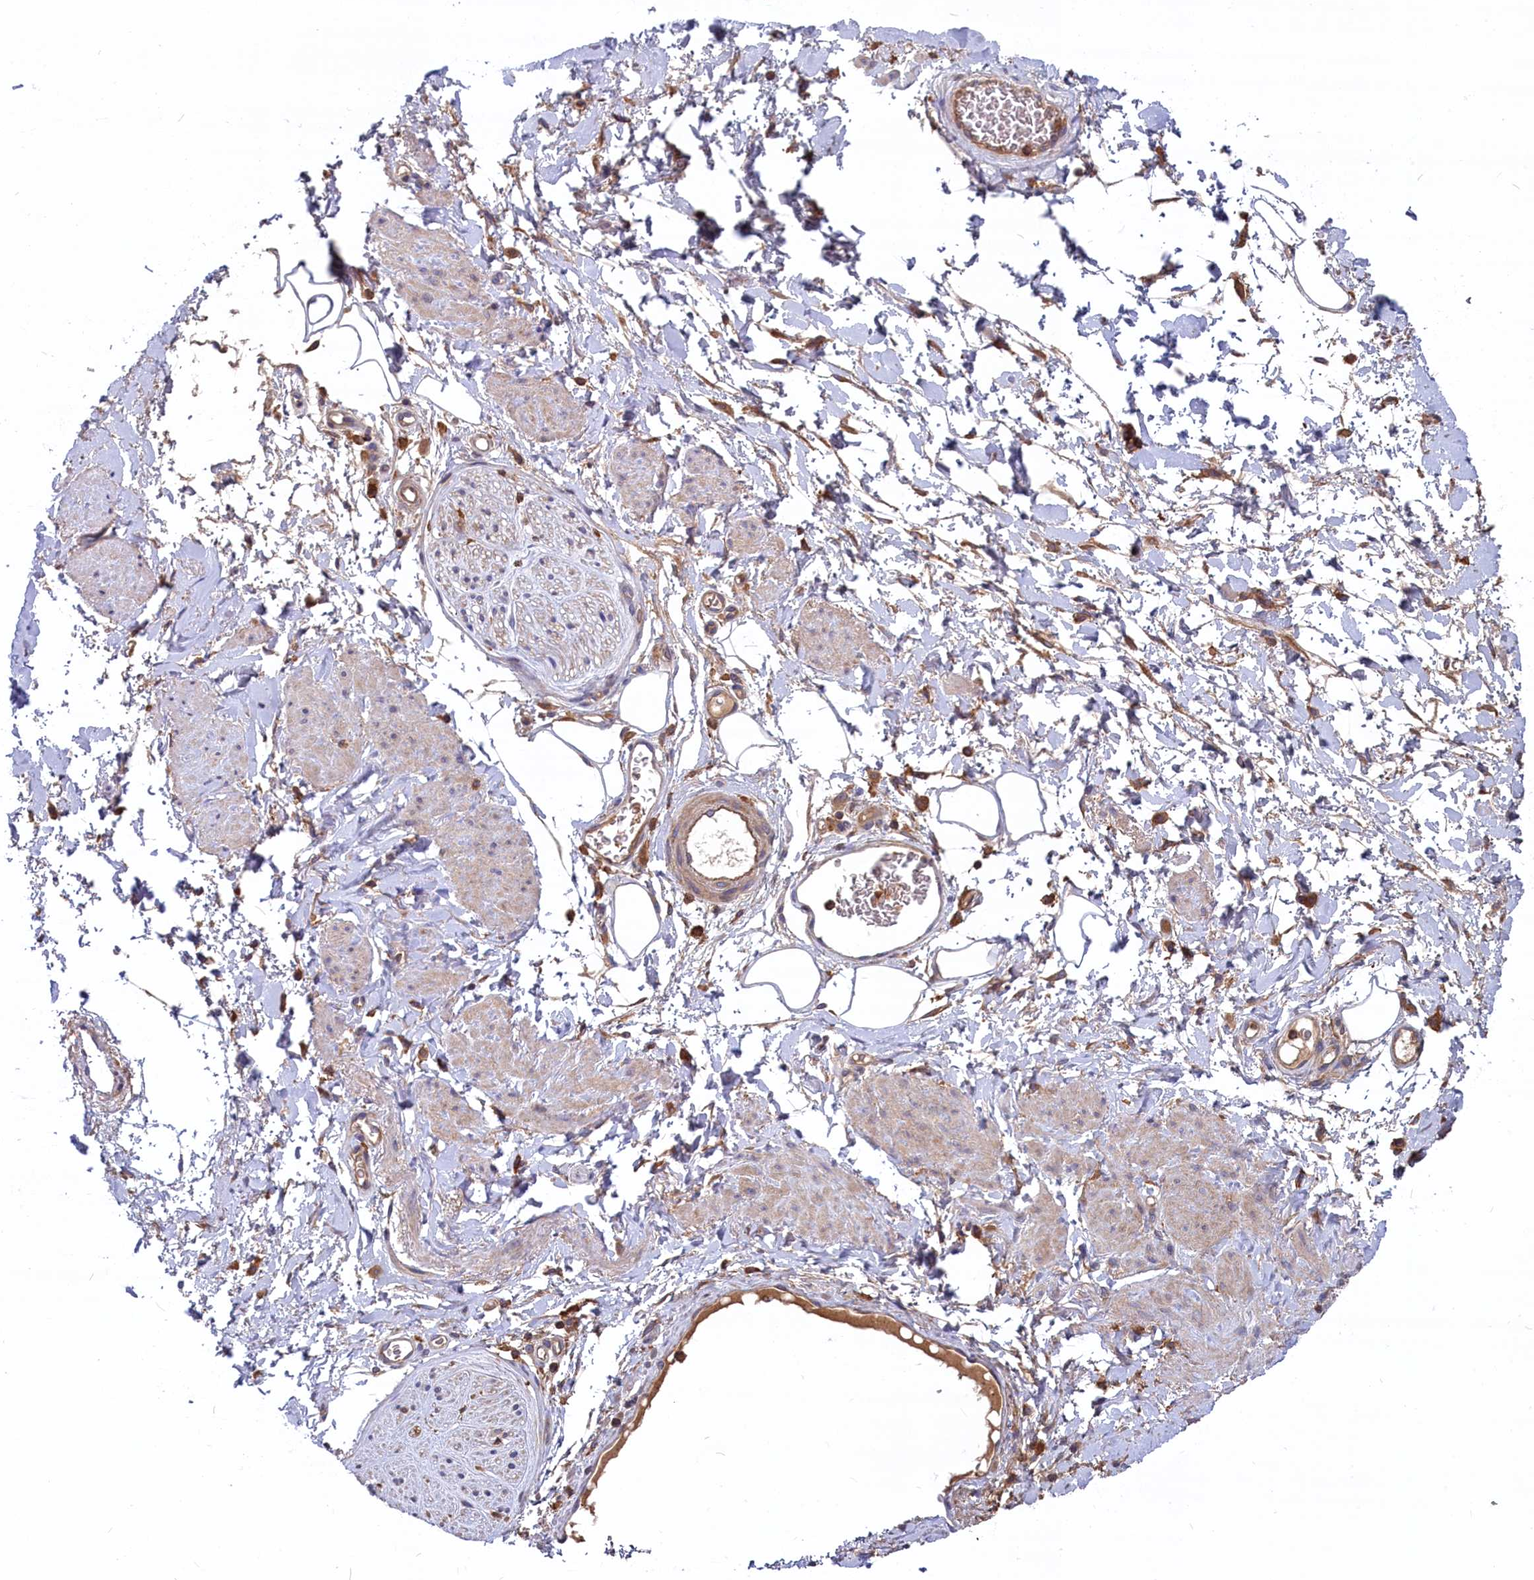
{"staining": {"intensity": "negative", "quantity": "none", "location": "none"}, "tissue": "adipose tissue", "cell_type": "Adipocytes", "image_type": "normal", "snomed": [{"axis": "morphology", "description": "Normal tissue, NOS"}, {"axis": "morphology", "description": "Adenocarcinoma, NOS"}, {"axis": "topography", "description": "Rectum"}, {"axis": "topography", "description": "Vagina"}, {"axis": "topography", "description": "Peripheral nerve tissue"}], "caption": "Adipocytes show no significant protein staining in unremarkable adipose tissue. (Brightfield microscopy of DAB (3,3'-diaminobenzidine) immunohistochemistry (IHC) at high magnification).", "gene": "MYO9B", "patient": {"sex": "female", "age": 71}}